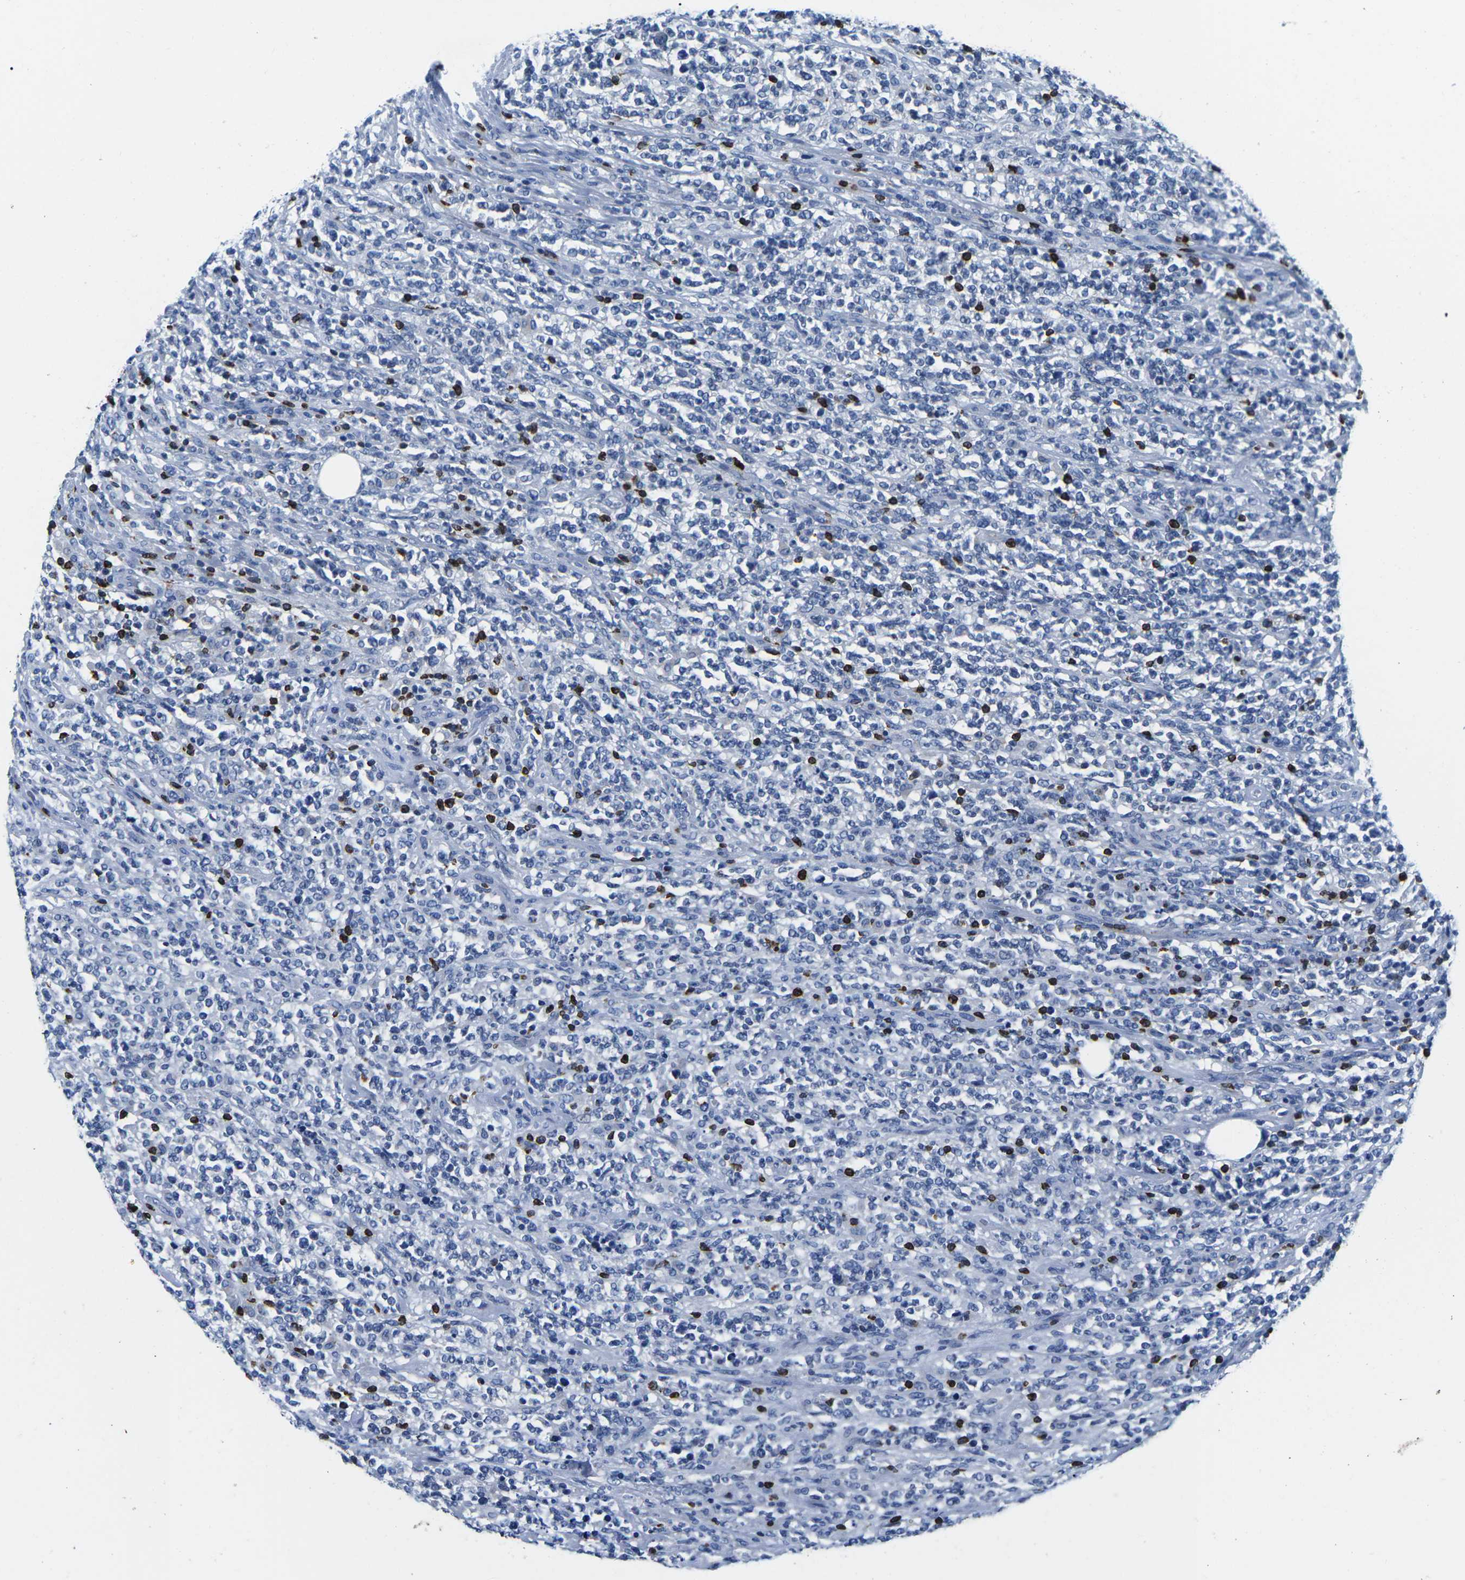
{"staining": {"intensity": "negative", "quantity": "none", "location": "none"}, "tissue": "lymphoma", "cell_type": "Tumor cells", "image_type": "cancer", "snomed": [{"axis": "morphology", "description": "Malignant lymphoma, non-Hodgkin's type, High grade"}, {"axis": "topography", "description": "Soft tissue"}], "caption": "A histopathology image of human high-grade malignant lymphoma, non-Hodgkin's type is negative for staining in tumor cells.", "gene": "CTSW", "patient": {"sex": "male", "age": 18}}